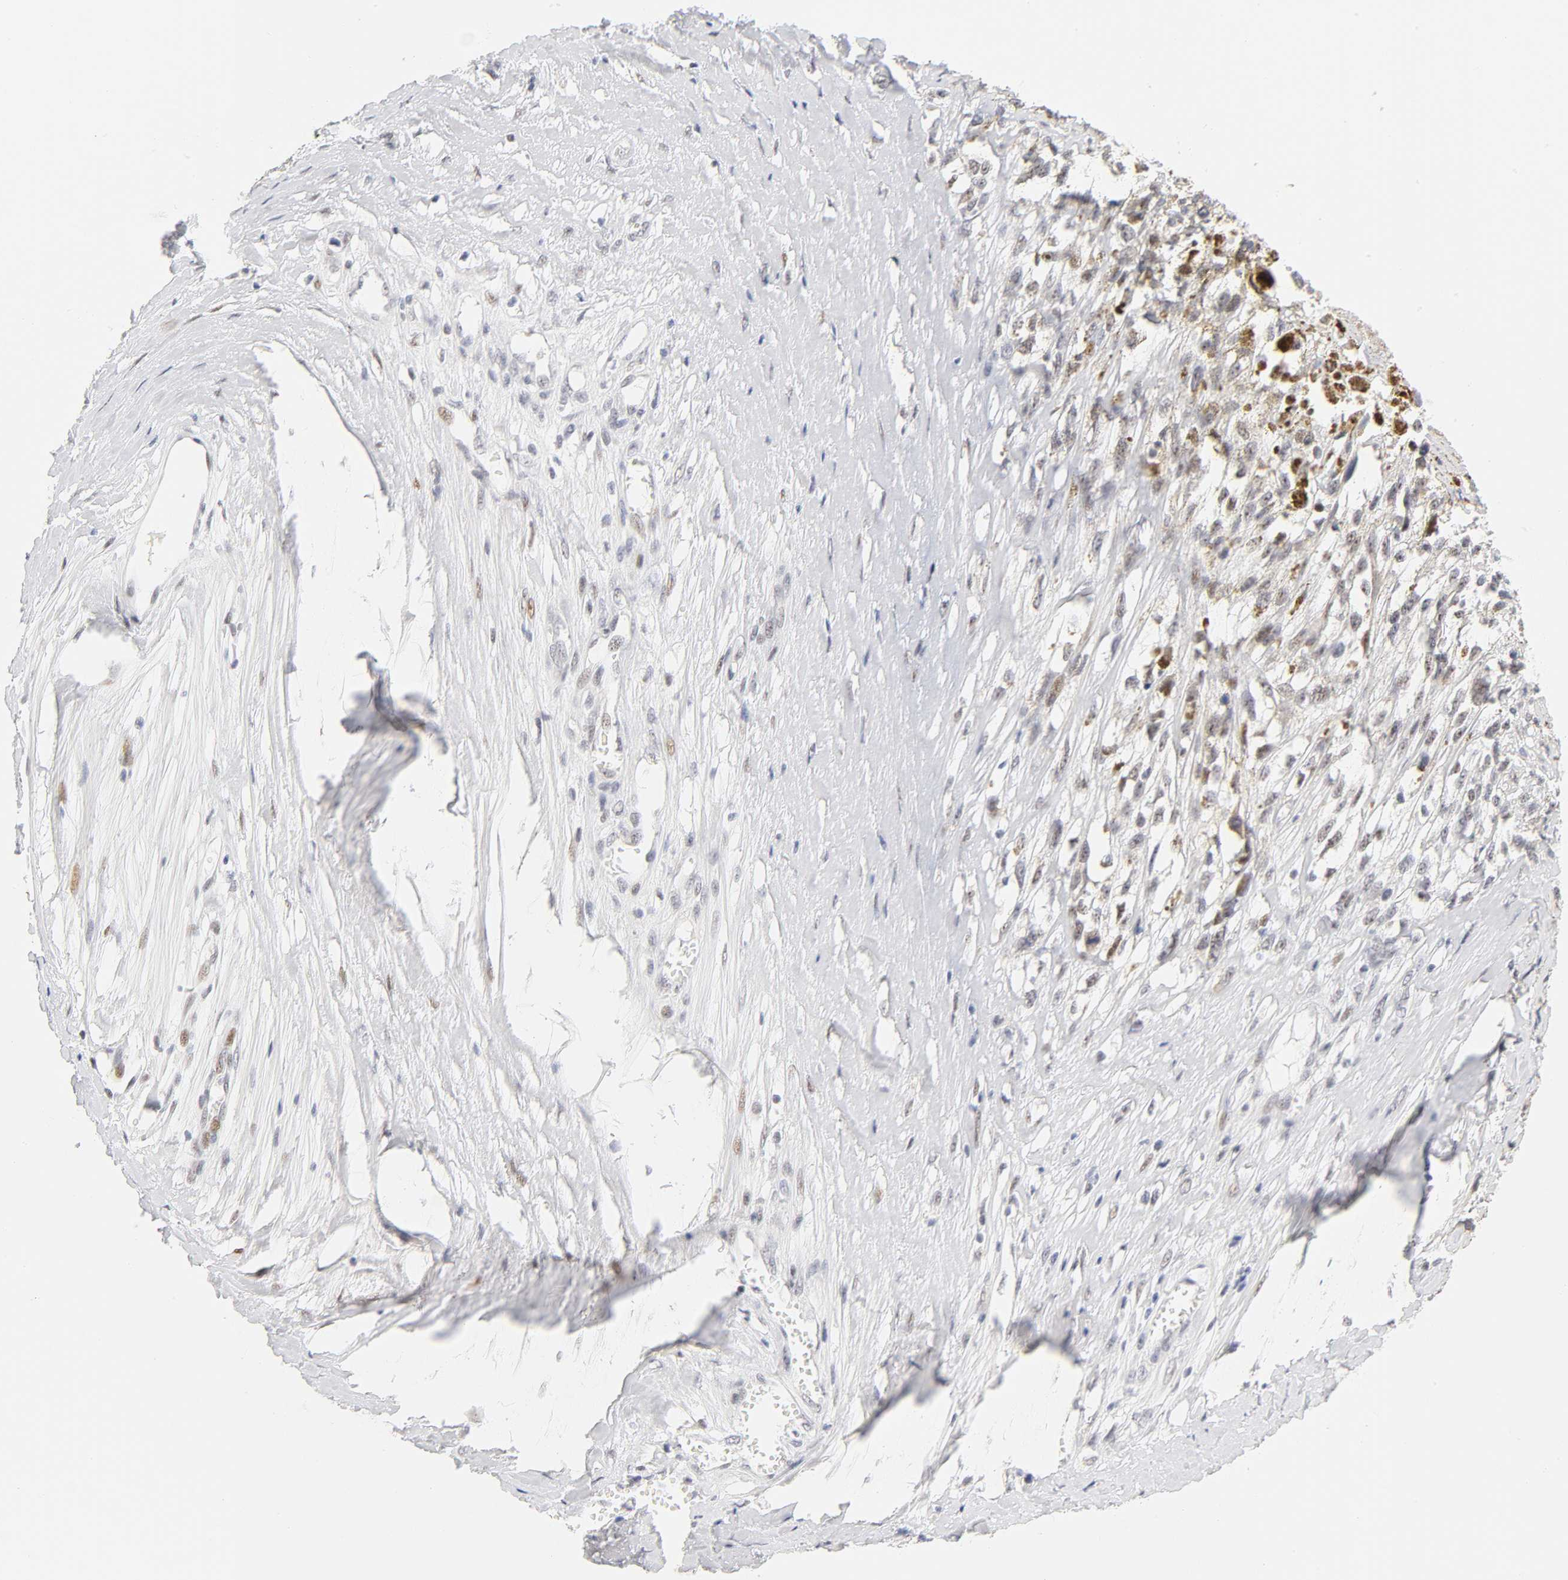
{"staining": {"intensity": "strong", "quantity": ">75%", "location": "nuclear"}, "tissue": "melanoma", "cell_type": "Tumor cells", "image_type": "cancer", "snomed": [{"axis": "morphology", "description": "Malignant melanoma, Metastatic site"}, {"axis": "topography", "description": "Lymph node"}], "caption": "The micrograph displays a brown stain indicating the presence of a protein in the nuclear of tumor cells in malignant melanoma (metastatic site).", "gene": "MNAT1", "patient": {"sex": "male", "age": 59}}